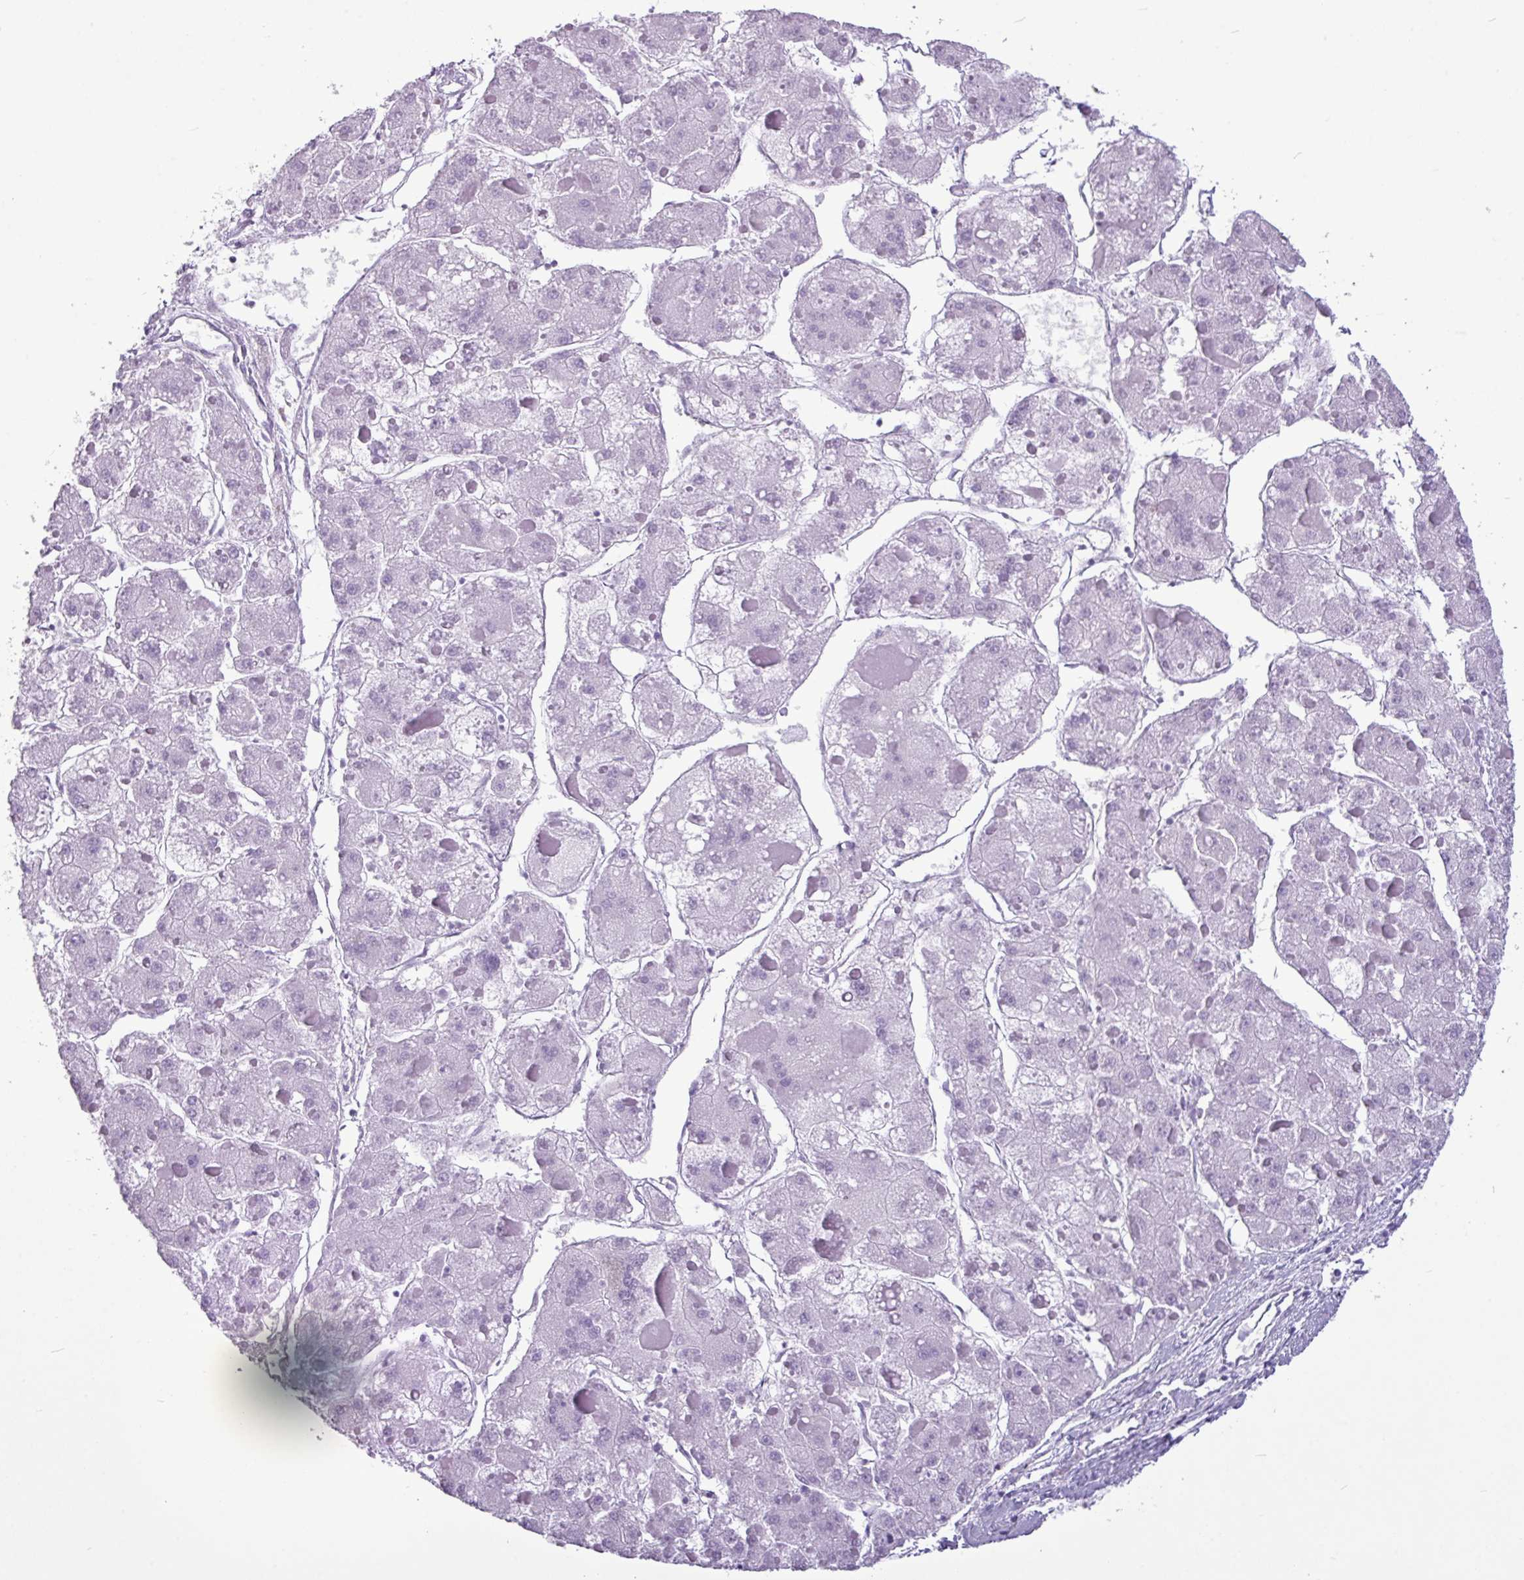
{"staining": {"intensity": "negative", "quantity": "none", "location": "none"}, "tissue": "liver cancer", "cell_type": "Tumor cells", "image_type": "cancer", "snomed": [{"axis": "morphology", "description": "Carcinoma, Hepatocellular, NOS"}, {"axis": "topography", "description": "Liver"}], "caption": "DAB (3,3'-diaminobenzidine) immunohistochemical staining of human liver hepatocellular carcinoma reveals no significant positivity in tumor cells.", "gene": "AMY1B", "patient": {"sex": "female", "age": 73}}